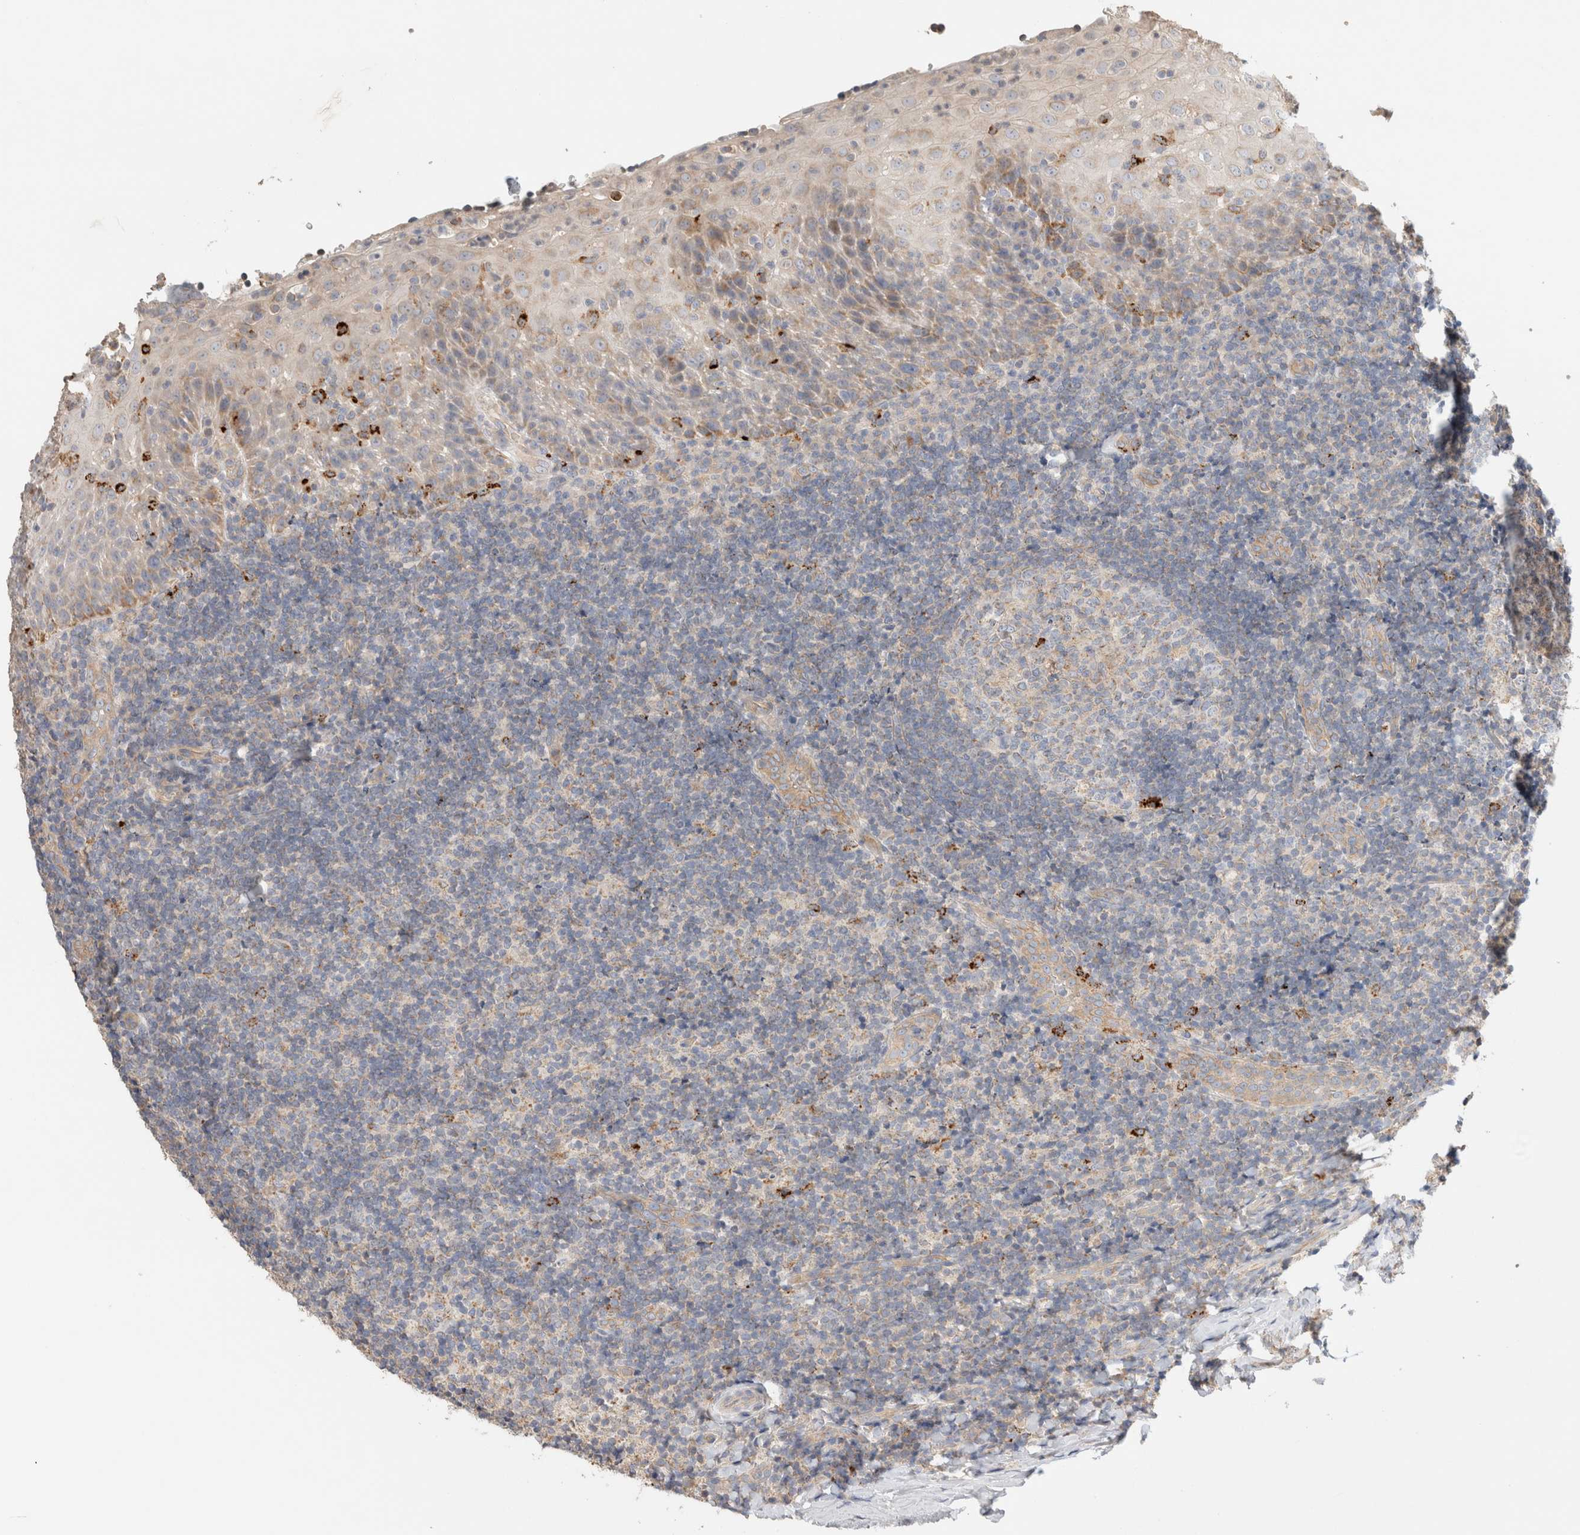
{"staining": {"intensity": "strong", "quantity": "<25%", "location": "cytoplasmic/membranous"}, "tissue": "tonsil", "cell_type": "Germinal center cells", "image_type": "normal", "snomed": [{"axis": "morphology", "description": "Normal tissue, NOS"}, {"axis": "topography", "description": "Tonsil"}], "caption": "A micrograph of human tonsil stained for a protein reveals strong cytoplasmic/membranous brown staining in germinal center cells. (DAB IHC, brown staining for protein, blue staining for nuclei).", "gene": "B3GNTL1", "patient": {"sex": "male", "age": 37}}